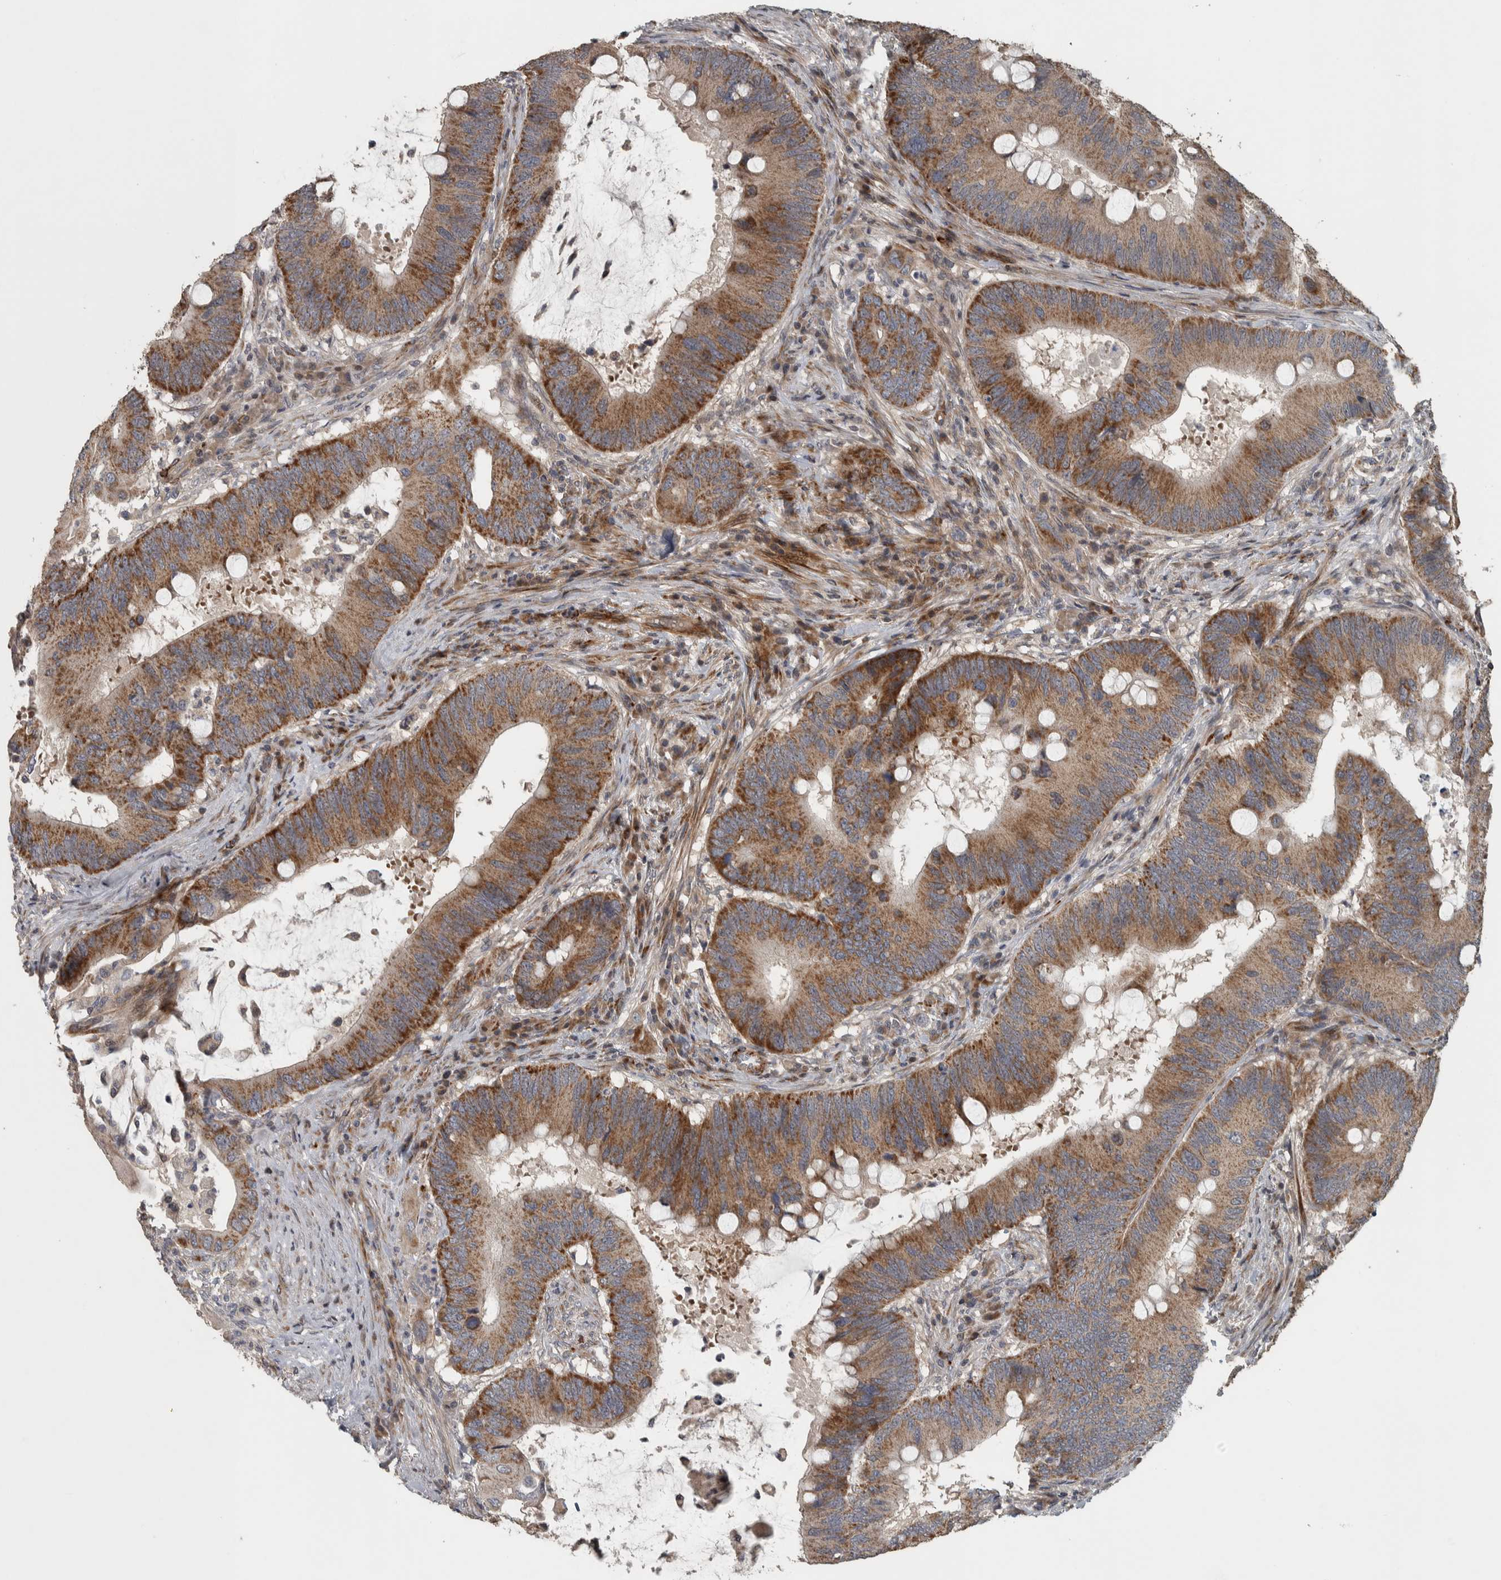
{"staining": {"intensity": "strong", "quantity": ">75%", "location": "cytoplasmic/membranous"}, "tissue": "colorectal cancer", "cell_type": "Tumor cells", "image_type": "cancer", "snomed": [{"axis": "morphology", "description": "Adenocarcinoma, NOS"}, {"axis": "topography", "description": "Colon"}], "caption": "There is high levels of strong cytoplasmic/membranous positivity in tumor cells of adenocarcinoma (colorectal), as demonstrated by immunohistochemical staining (brown color).", "gene": "ERAL1", "patient": {"sex": "male", "age": 71}}